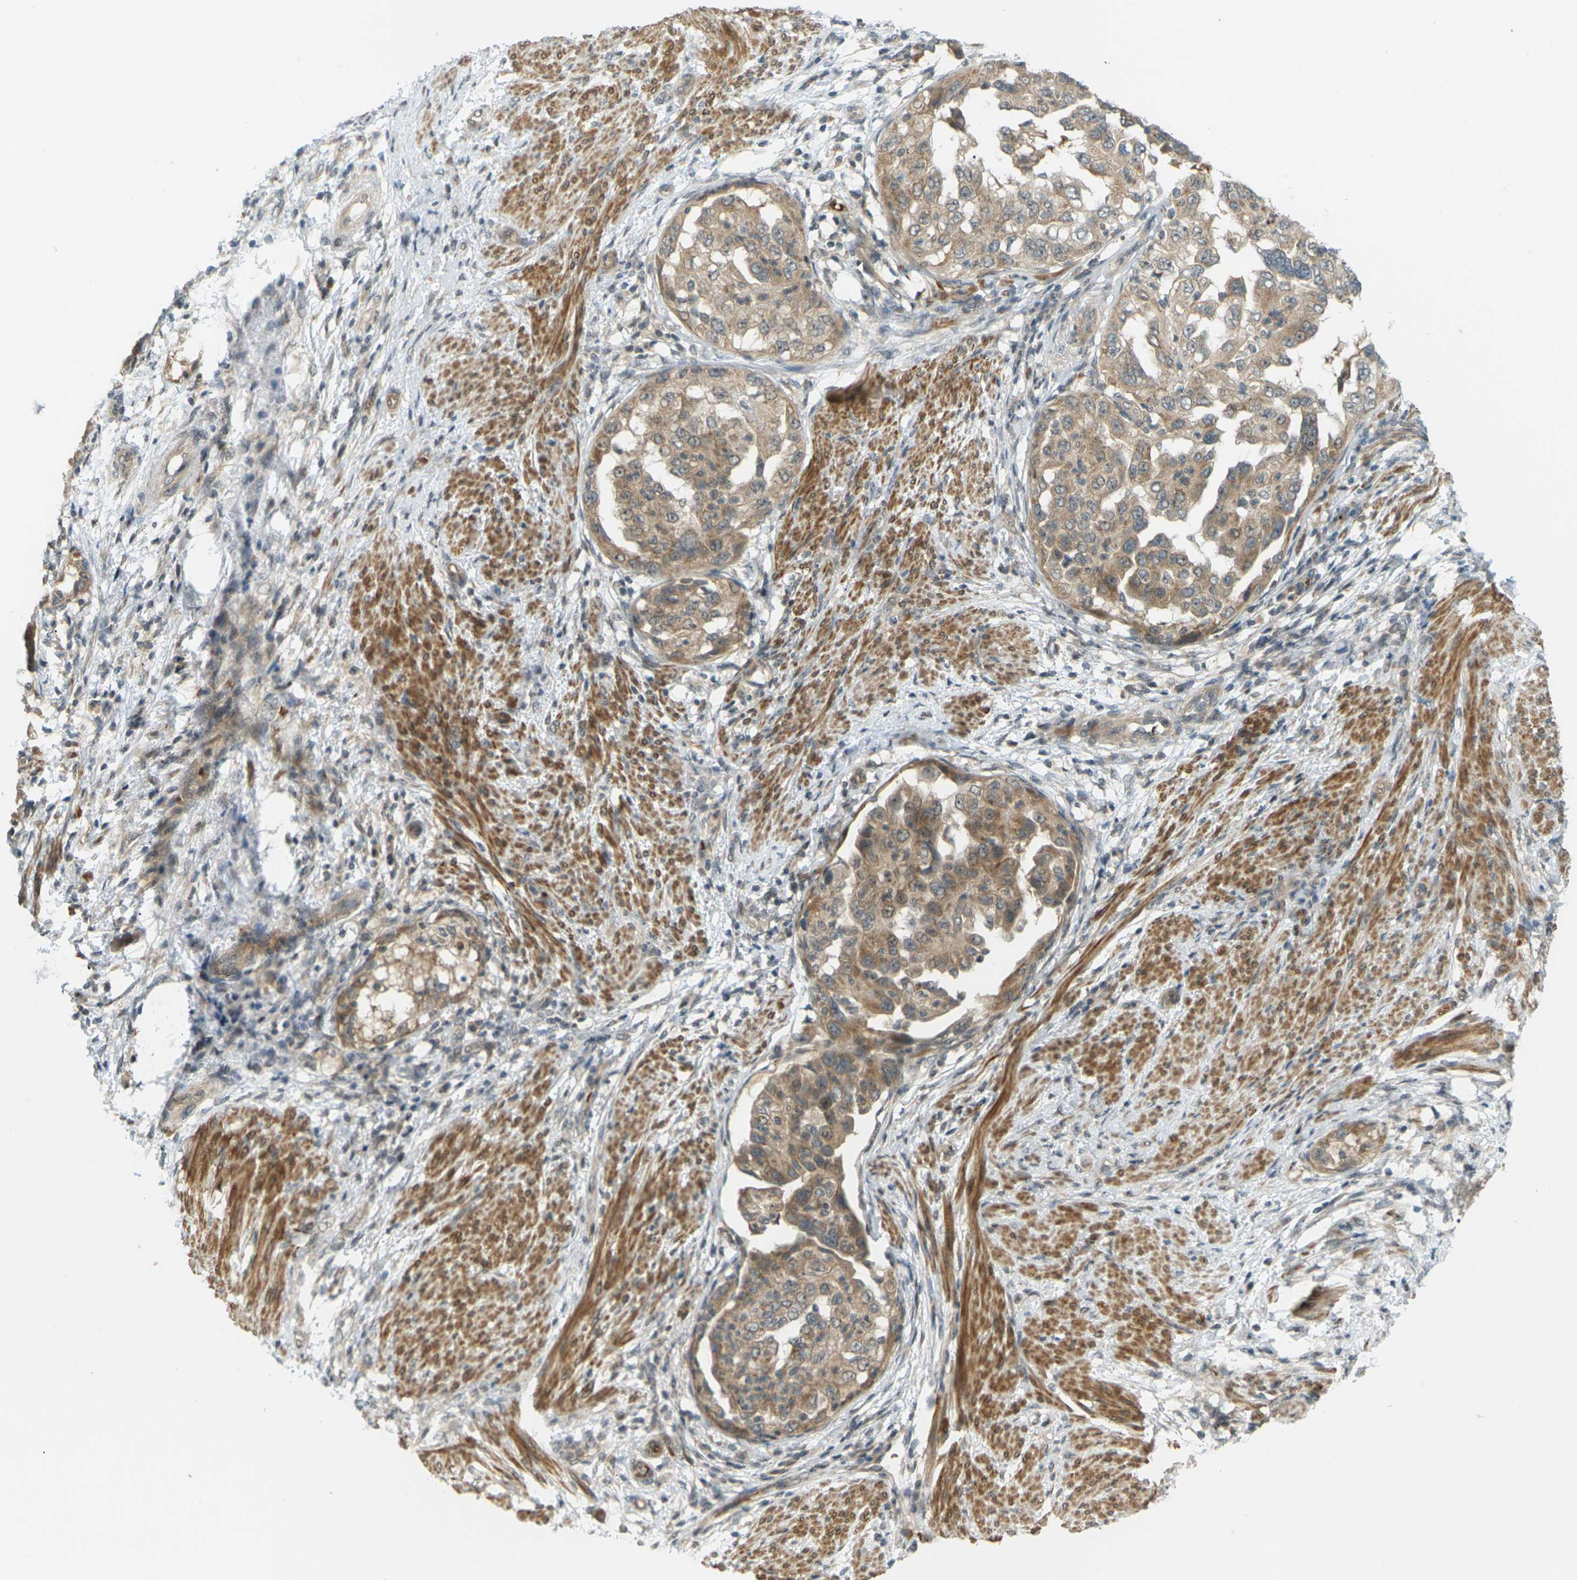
{"staining": {"intensity": "moderate", "quantity": ">75%", "location": "cytoplasmic/membranous"}, "tissue": "endometrial cancer", "cell_type": "Tumor cells", "image_type": "cancer", "snomed": [{"axis": "morphology", "description": "Adenocarcinoma, NOS"}, {"axis": "topography", "description": "Endometrium"}], "caption": "Protein staining shows moderate cytoplasmic/membranous staining in approximately >75% of tumor cells in adenocarcinoma (endometrial).", "gene": "SOCS6", "patient": {"sex": "female", "age": 85}}